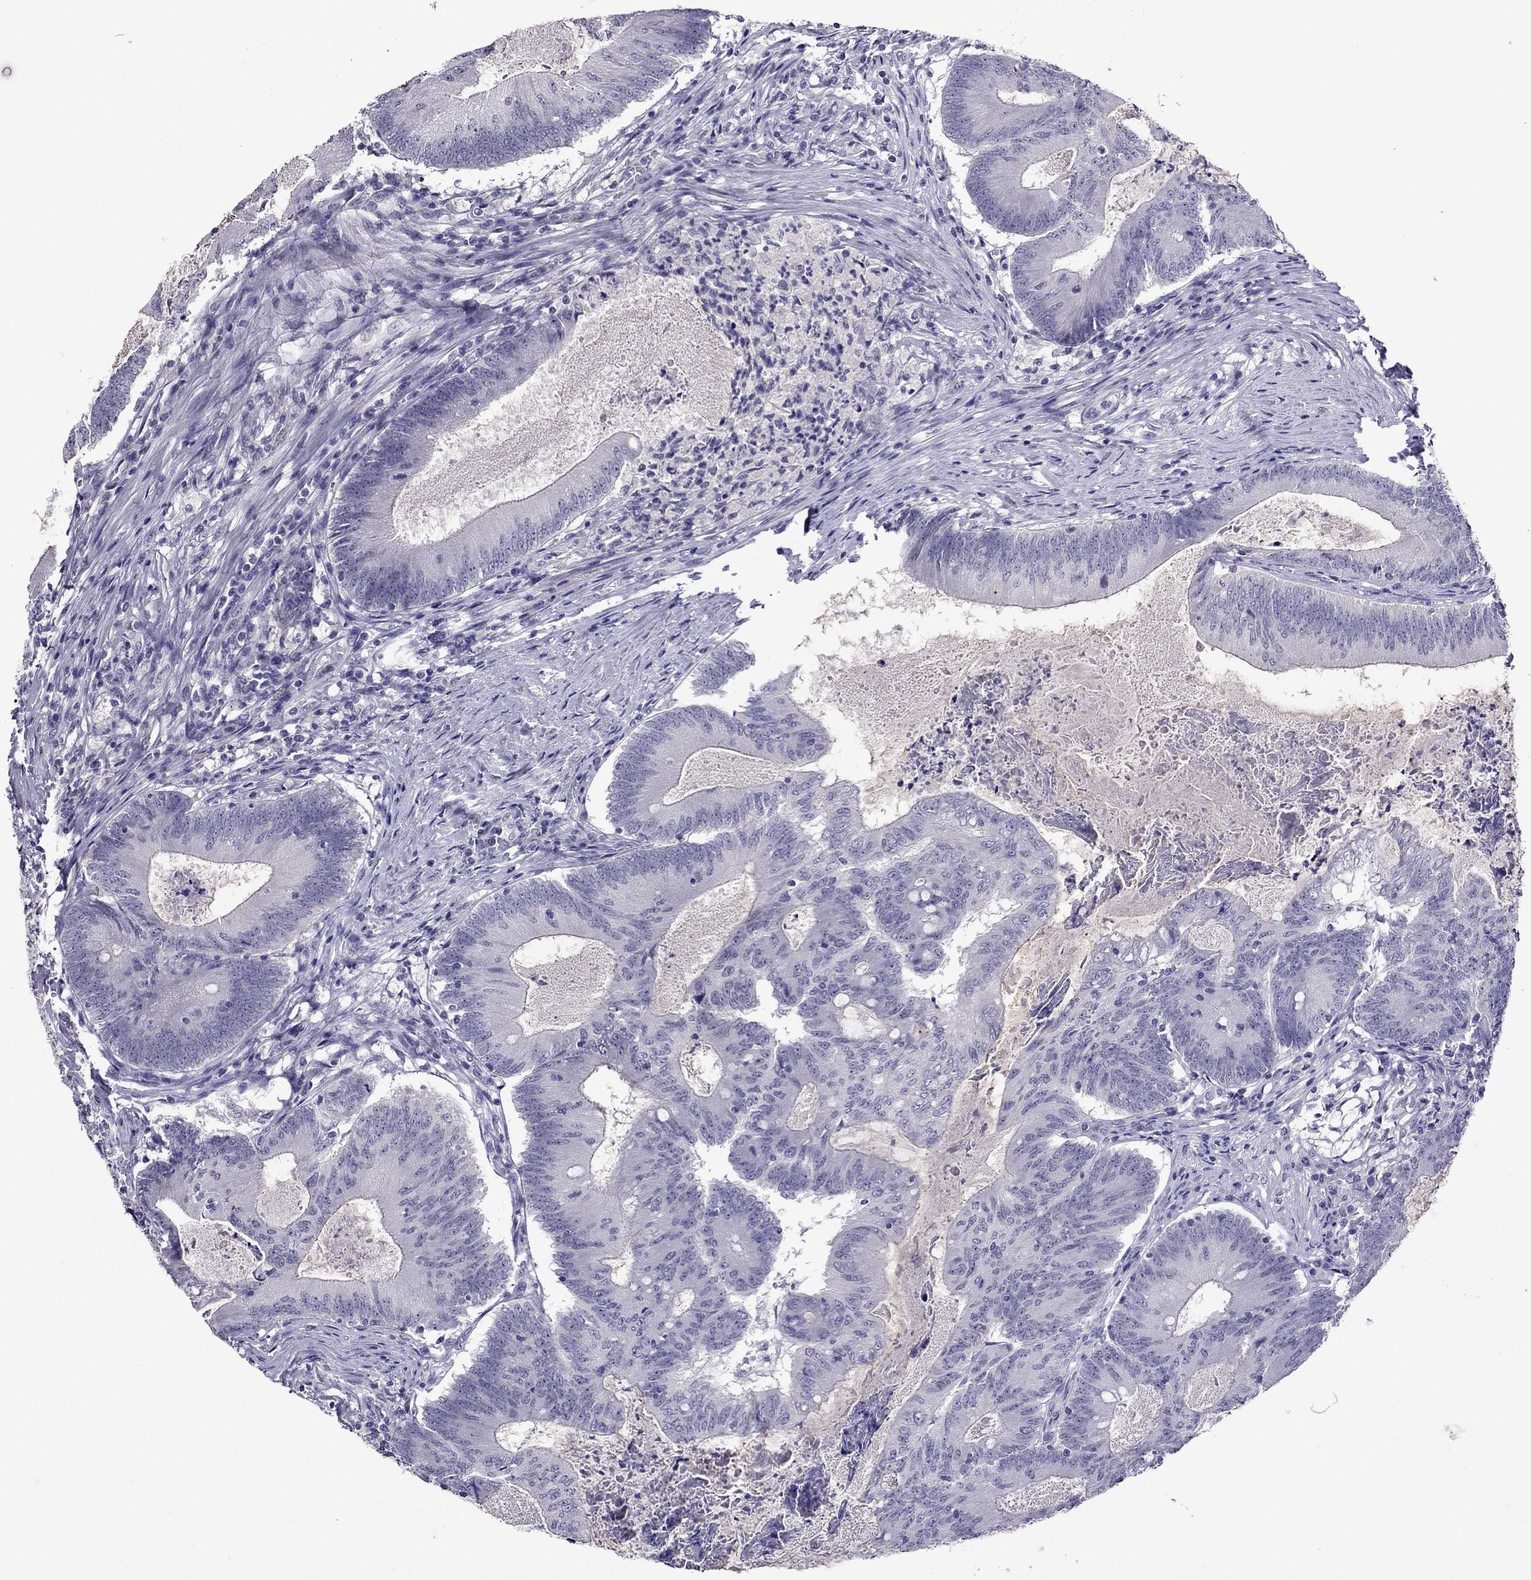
{"staining": {"intensity": "negative", "quantity": "none", "location": "none"}, "tissue": "colorectal cancer", "cell_type": "Tumor cells", "image_type": "cancer", "snomed": [{"axis": "morphology", "description": "Adenocarcinoma, NOS"}, {"axis": "topography", "description": "Colon"}], "caption": "A micrograph of human colorectal cancer (adenocarcinoma) is negative for staining in tumor cells. Nuclei are stained in blue.", "gene": "SPTBN4", "patient": {"sex": "female", "age": 70}}